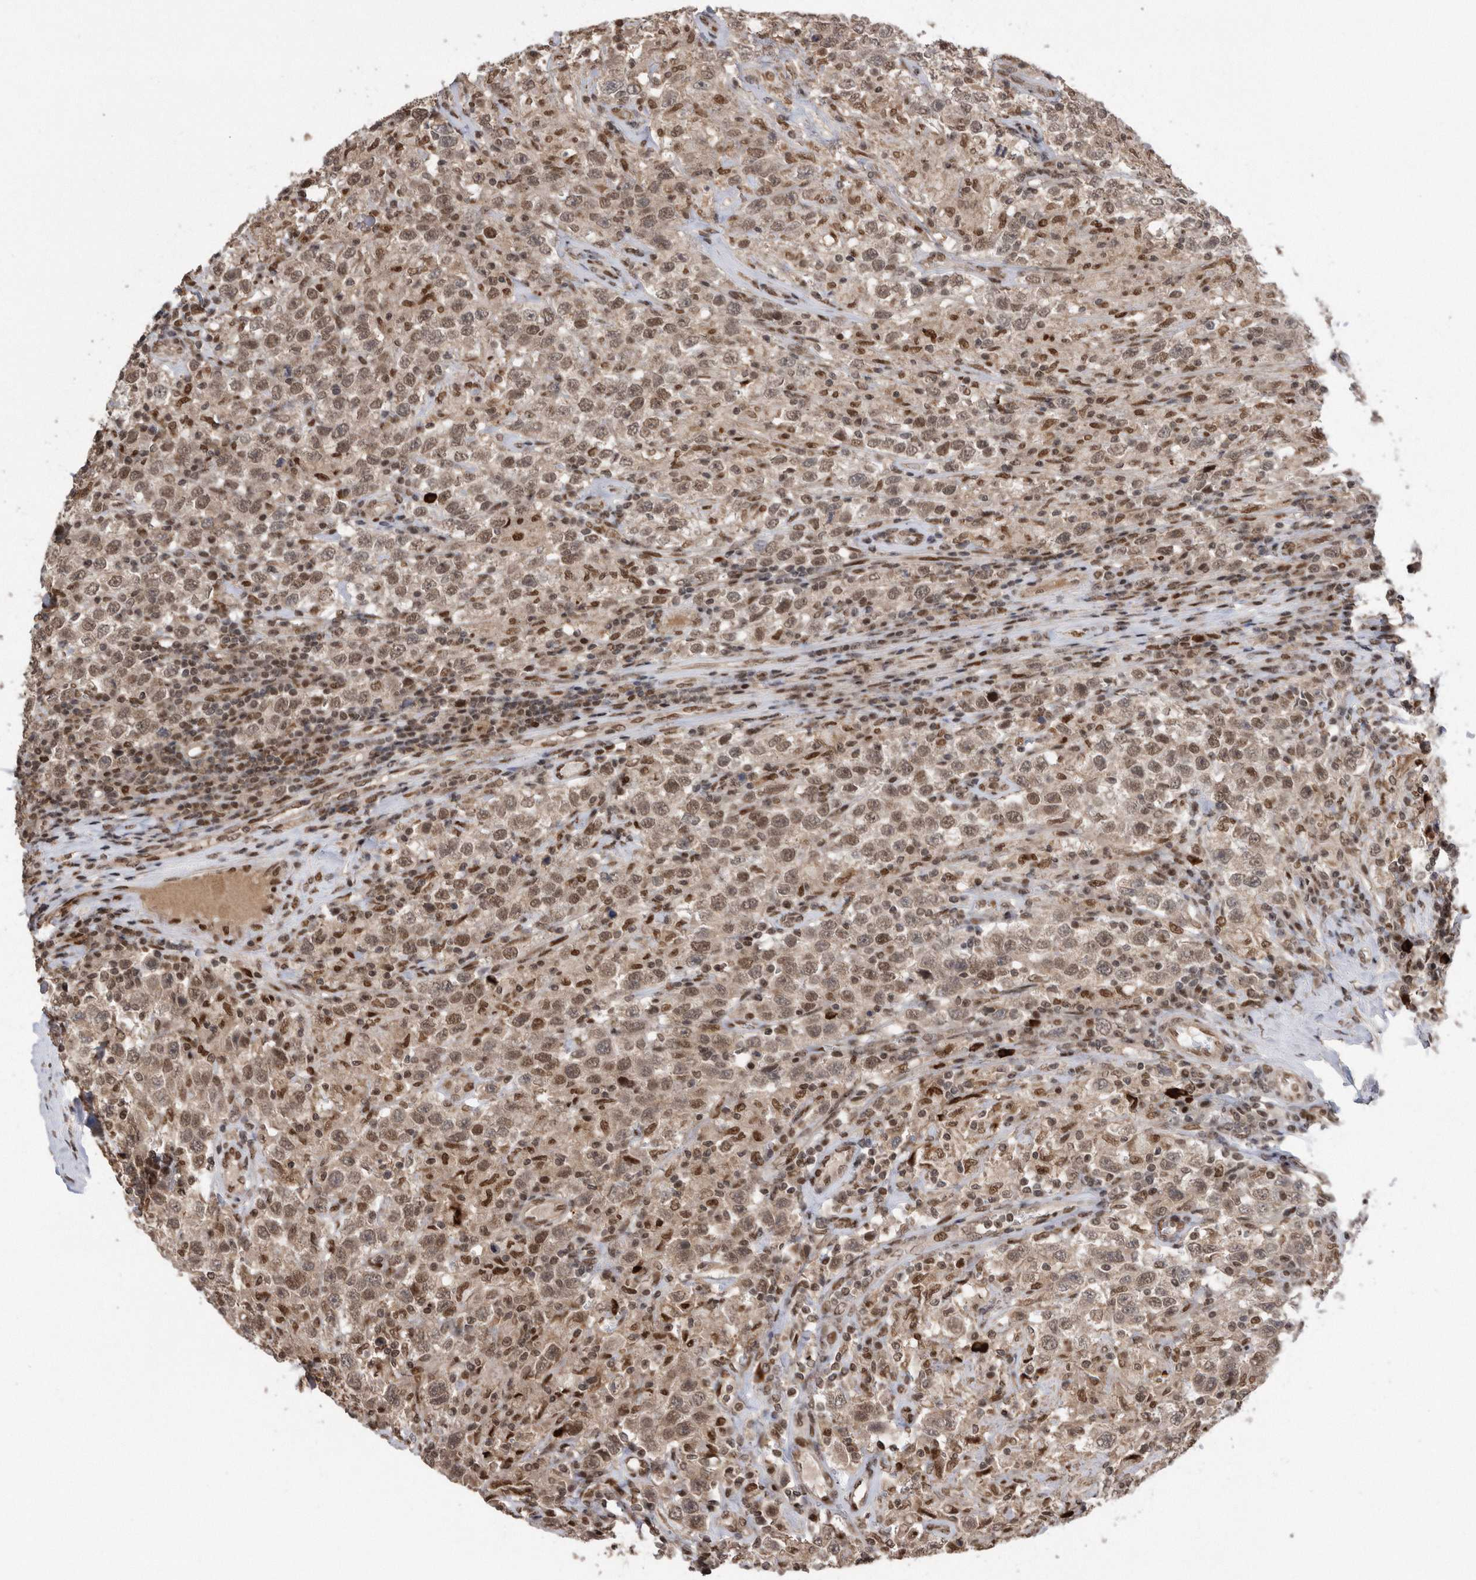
{"staining": {"intensity": "moderate", "quantity": ">75%", "location": "nuclear"}, "tissue": "testis cancer", "cell_type": "Tumor cells", "image_type": "cancer", "snomed": [{"axis": "morphology", "description": "Seminoma, NOS"}, {"axis": "topography", "description": "Testis"}], "caption": "IHC of human testis seminoma shows medium levels of moderate nuclear positivity in about >75% of tumor cells.", "gene": "TDRD3", "patient": {"sex": "male", "age": 41}}